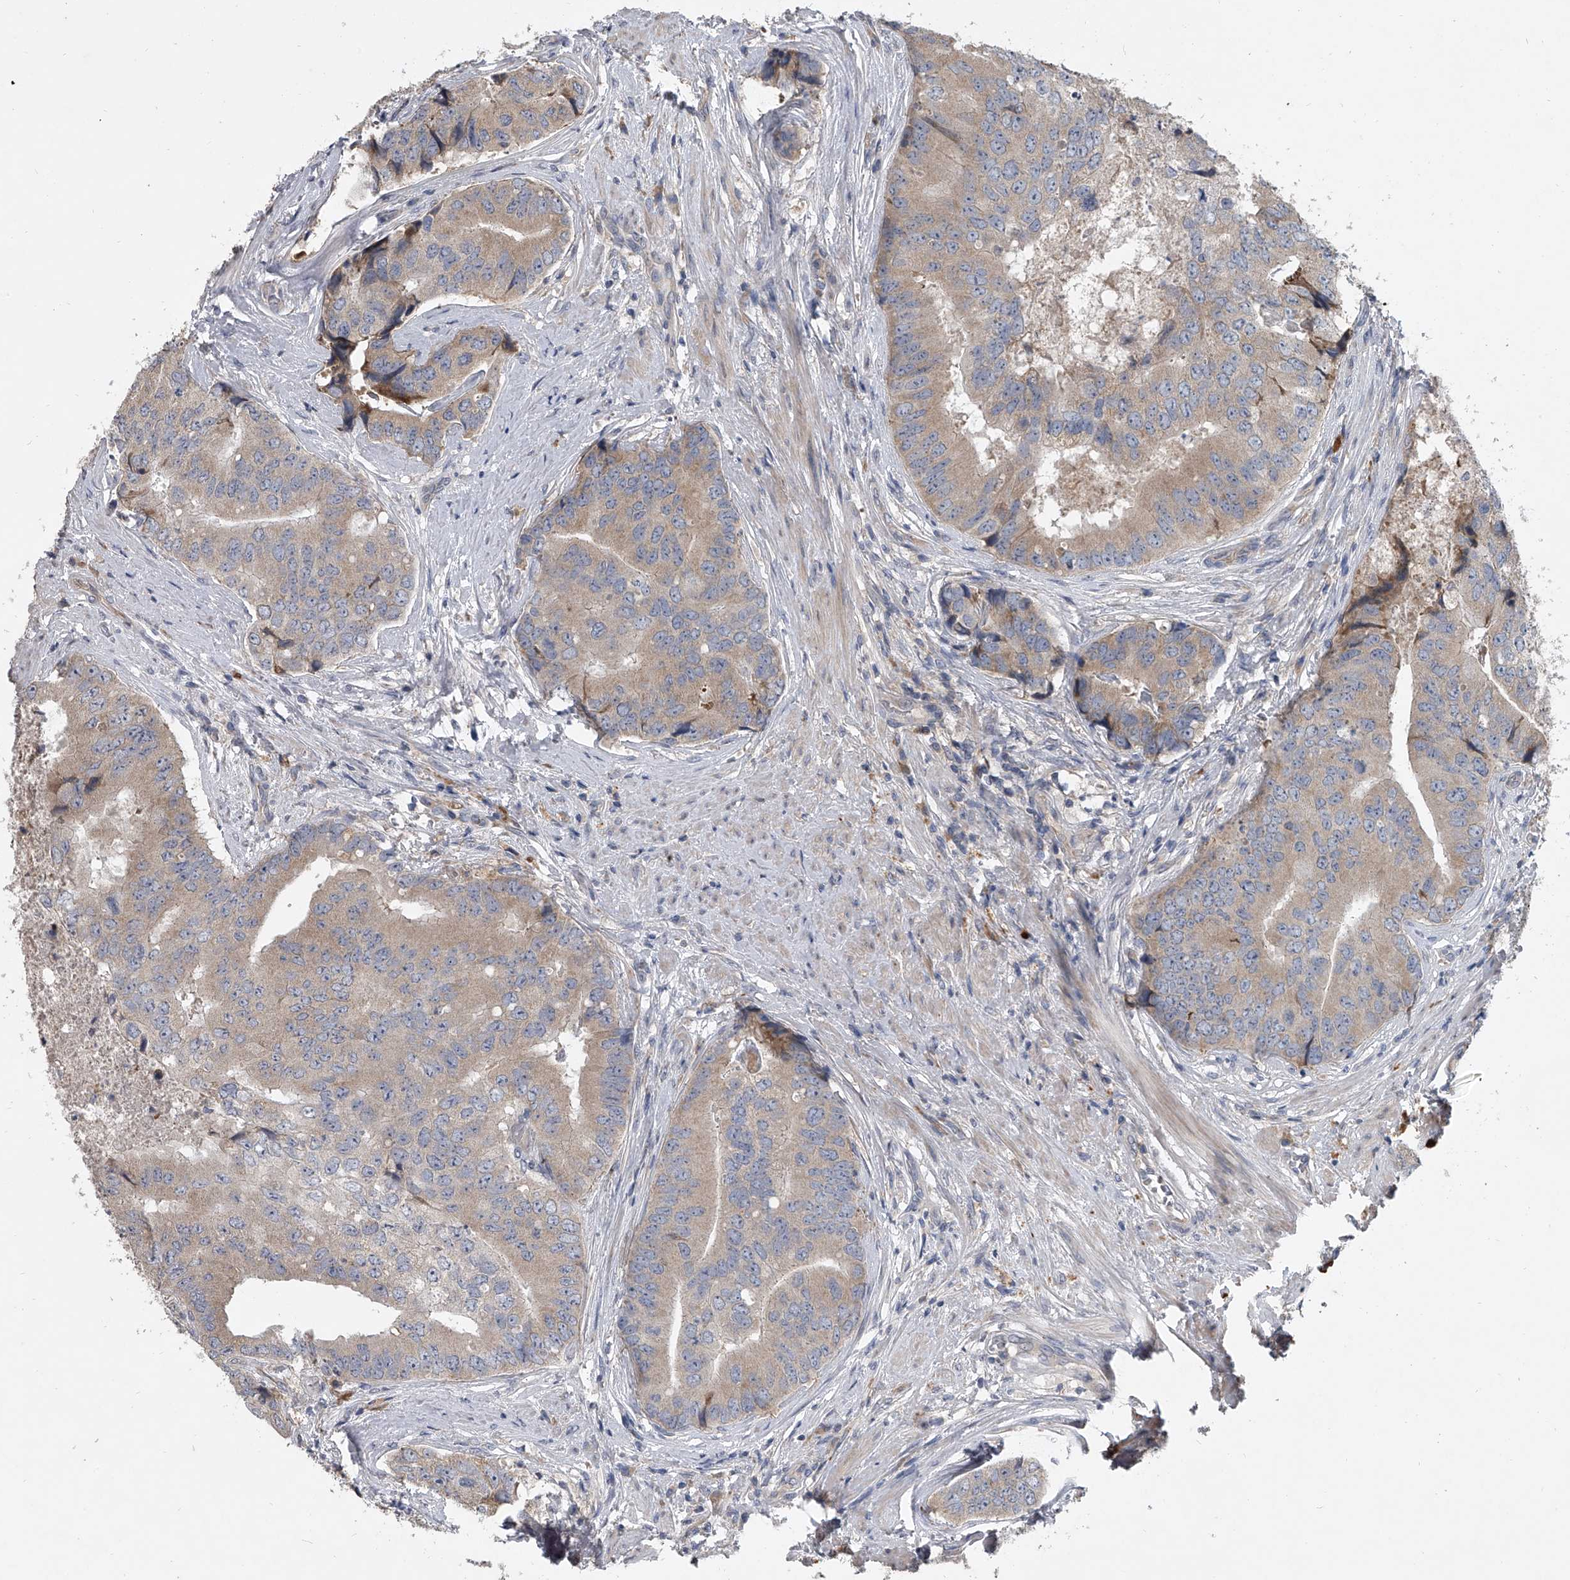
{"staining": {"intensity": "weak", "quantity": "25%-75%", "location": "cytoplasmic/membranous"}, "tissue": "prostate cancer", "cell_type": "Tumor cells", "image_type": "cancer", "snomed": [{"axis": "morphology", "description": "Adenocarcinoma, High grade"}, {"axis": "topography", "description": "Prostate"}], "caption": "A micrograph of prostate cancer (adenocarcinoma (high-grade)) stained for a protein shows weak cytoplasmic/membranous brown staining in tumor cells.", "gene": "DOCK9", "patient": {"sex": "male", "age": 70}}